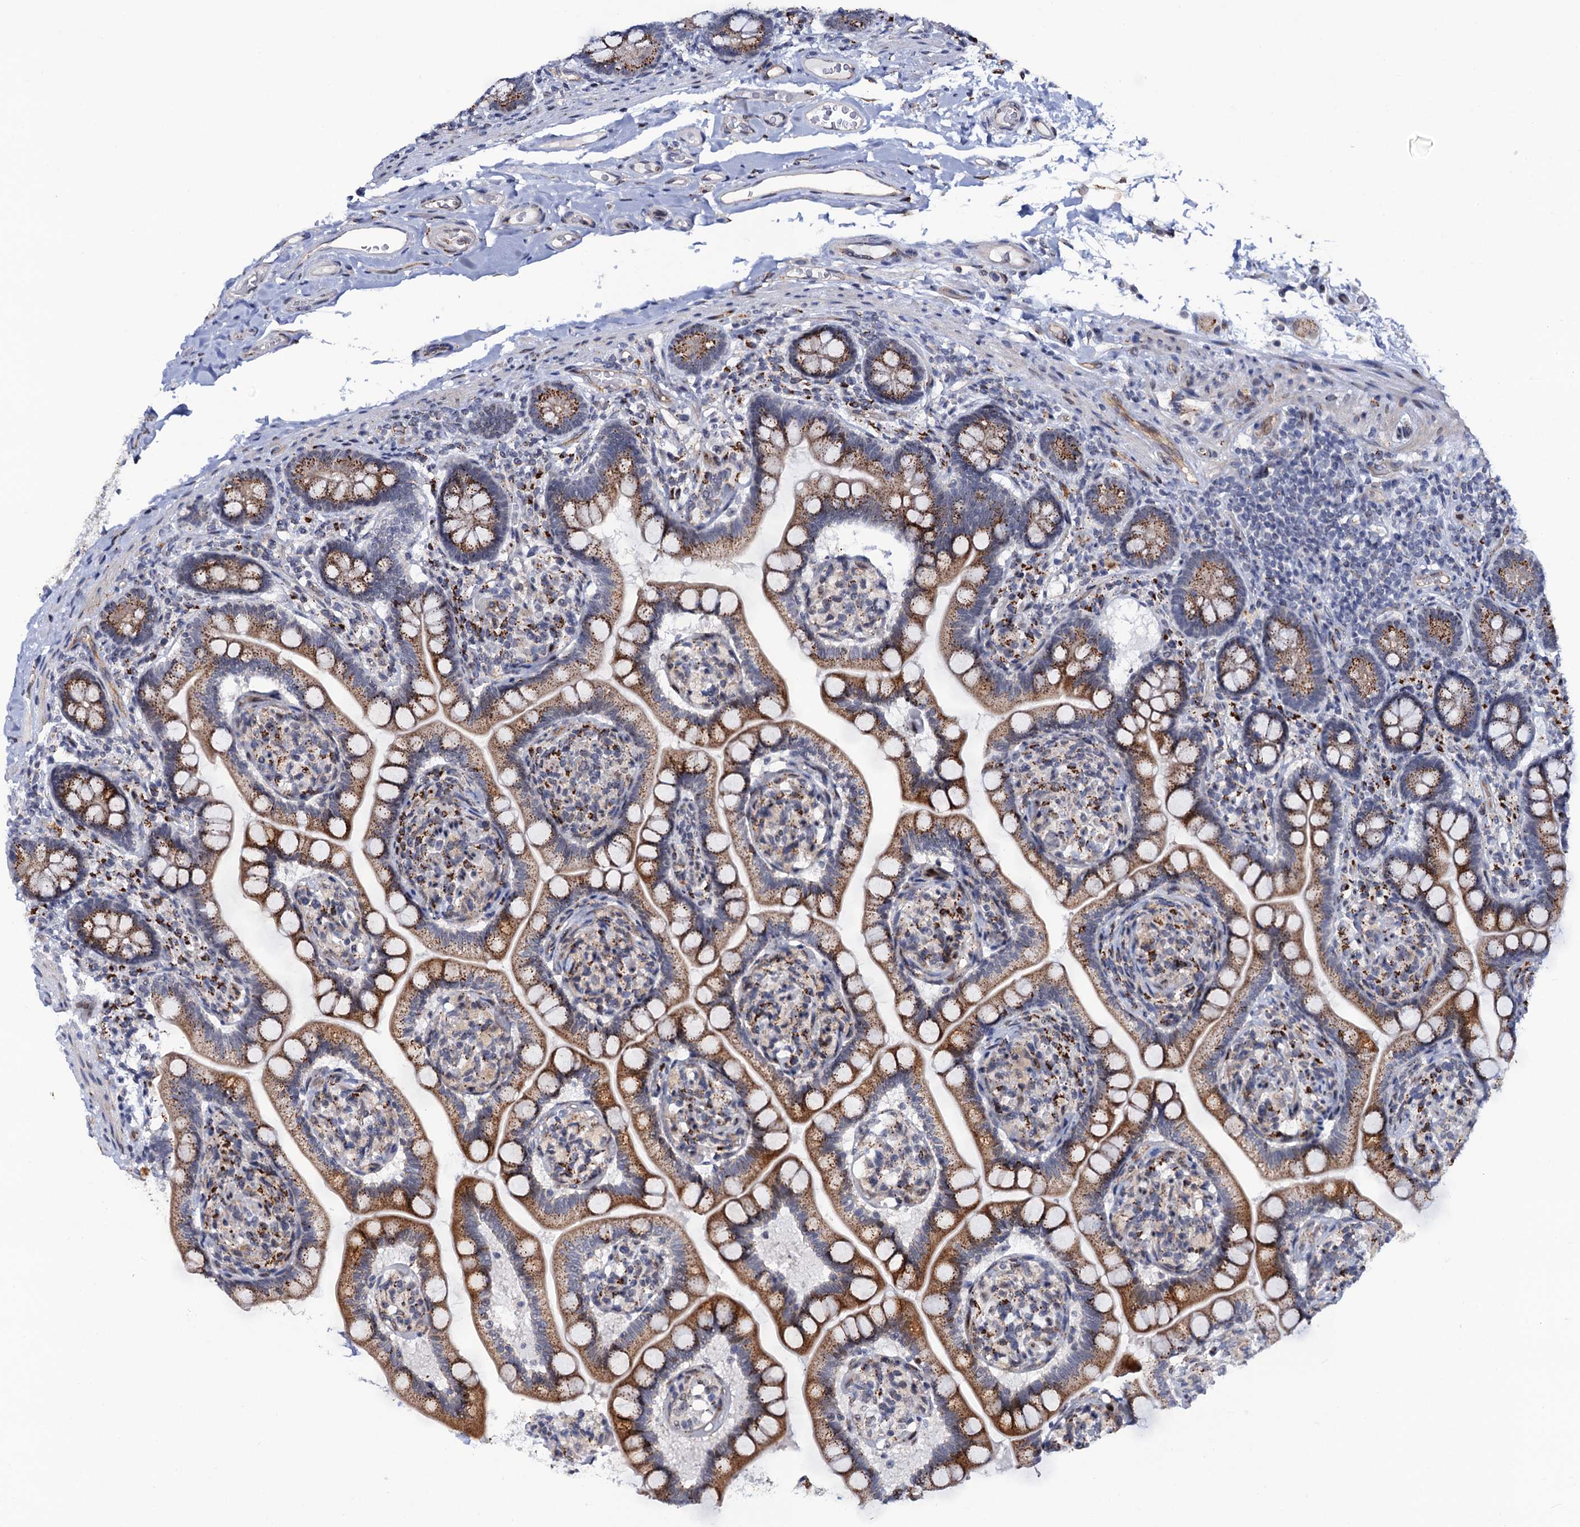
{"staining": {"intensity": "strong", "quantity": ">75%", "location": "cytoplasmic/membranous"}, "tissue": "small intestine", "cell_type": "Glandular cells", "image_type": "normal", "snomed": [{"axis": "morphology", "description": "Normal tissue, NOS"}, {"axis": "topography", "description": "Small intestine"}], "caption": "Immunohistochemistry micrograph of benign small intestine: human small intestine stained using IHC shows high levels of strong protein expression localized specifically in the cytoplasmic/membranous of glandular cells, appearing as a cytoplasmic/membranous brown color.", "gene": "THAP2", "patient": {"sex": "female", "age": 64}}